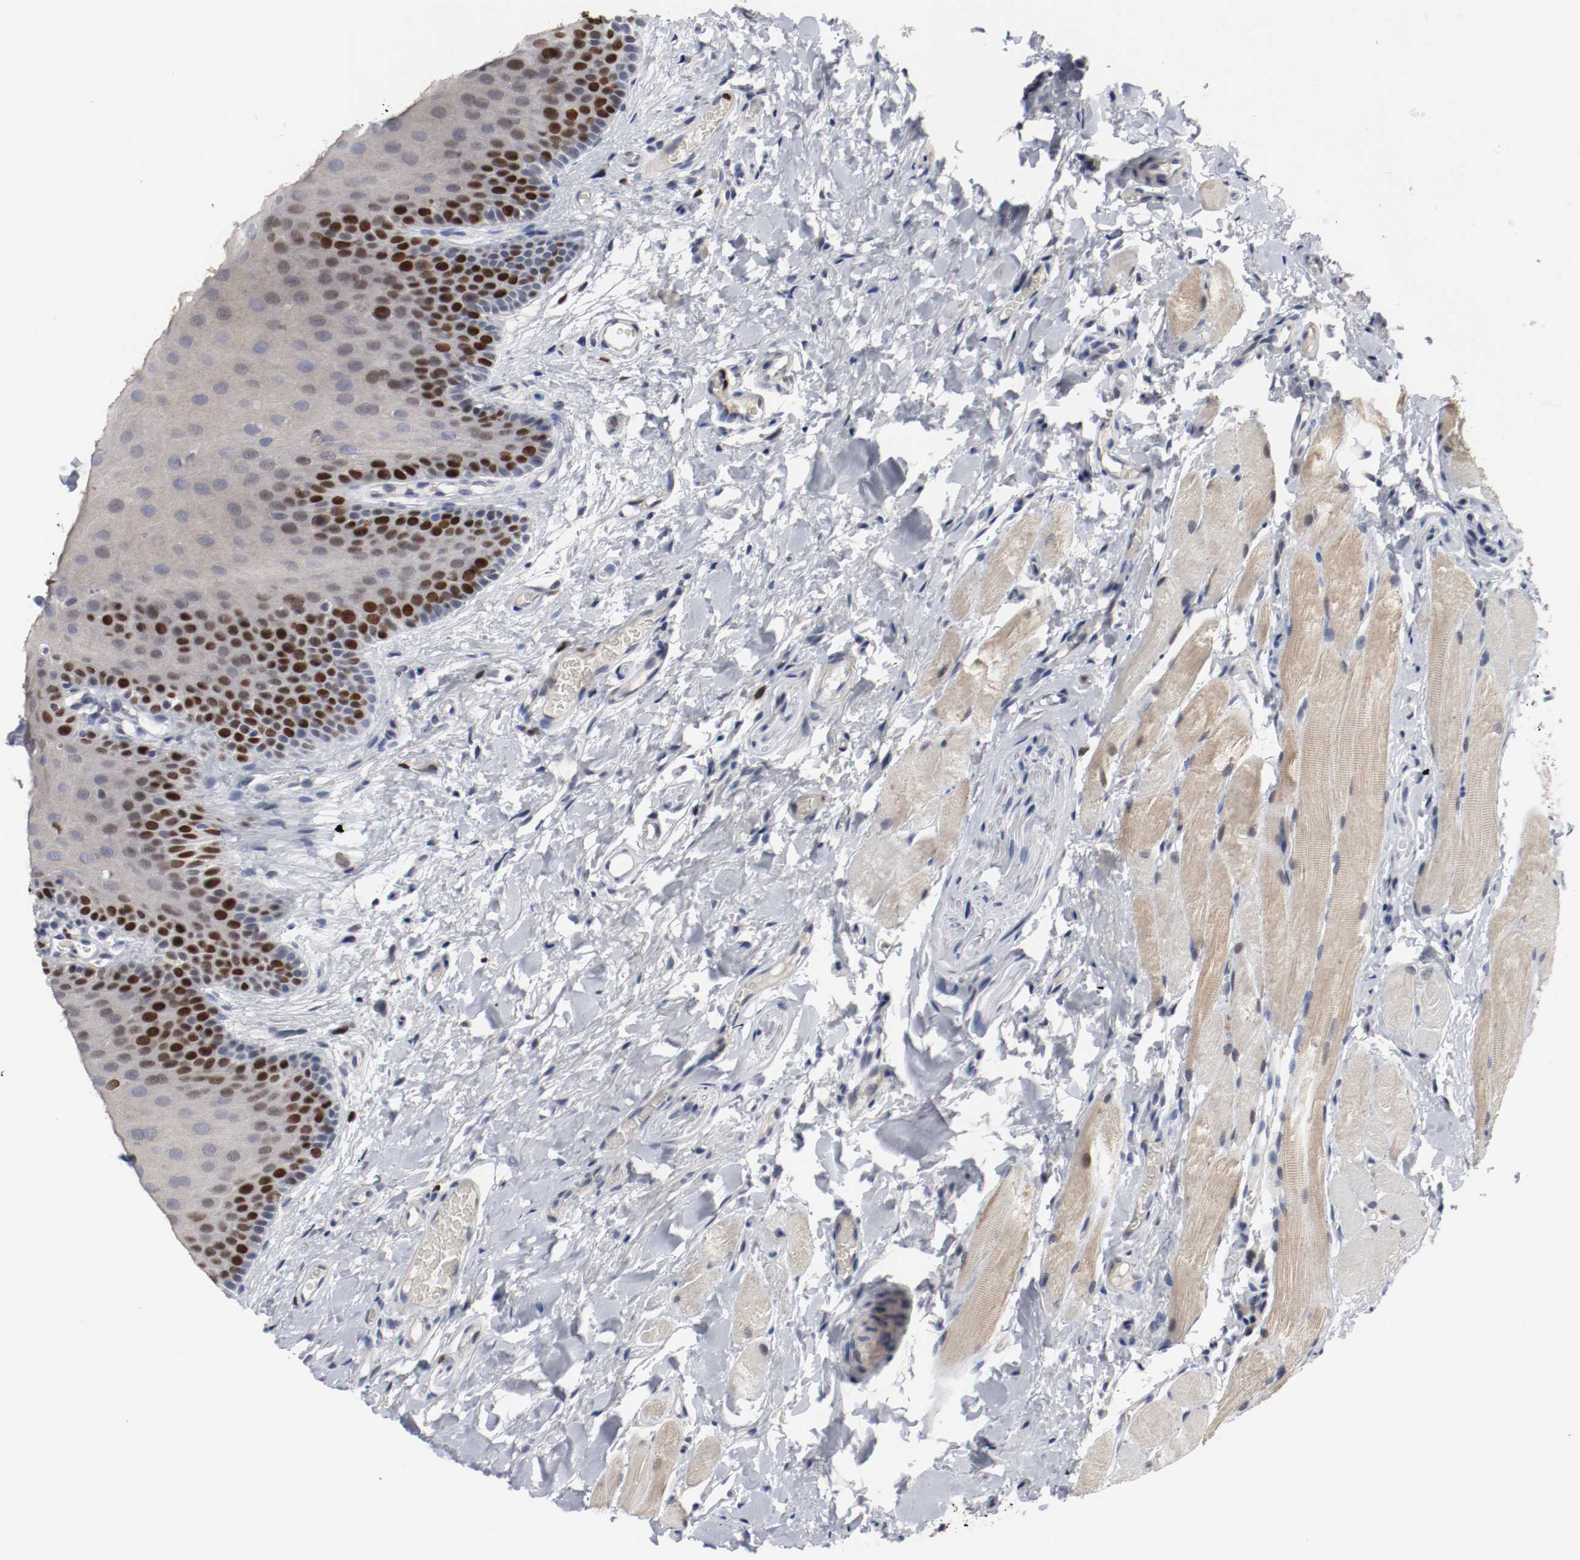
{"staining": {"intensity": "strong", "quantity": "25%-75%", "location": "nuclear"}, "tissue": "oral mucosa", "cell_type": "Squamous epithelial cells", "image_type": "normal", "snomed": [{"axis": "morphology", "description": "Normal tissue, NOS"}, {"axis": "topography", "description": "Oral tissue"}], "caption": "A histopathology image of oral mucosa stained for a protein demonstrates strong nuclear brown staining in squamous epithelial cells. (Stains: DAB (3,3'-diaminobenzidine) in brown, nuclei in blue, Microscopy: brightfield microscopy at high magnification).", "gene": "MCM6", "patient": {"sex": "male", "age": 54}}